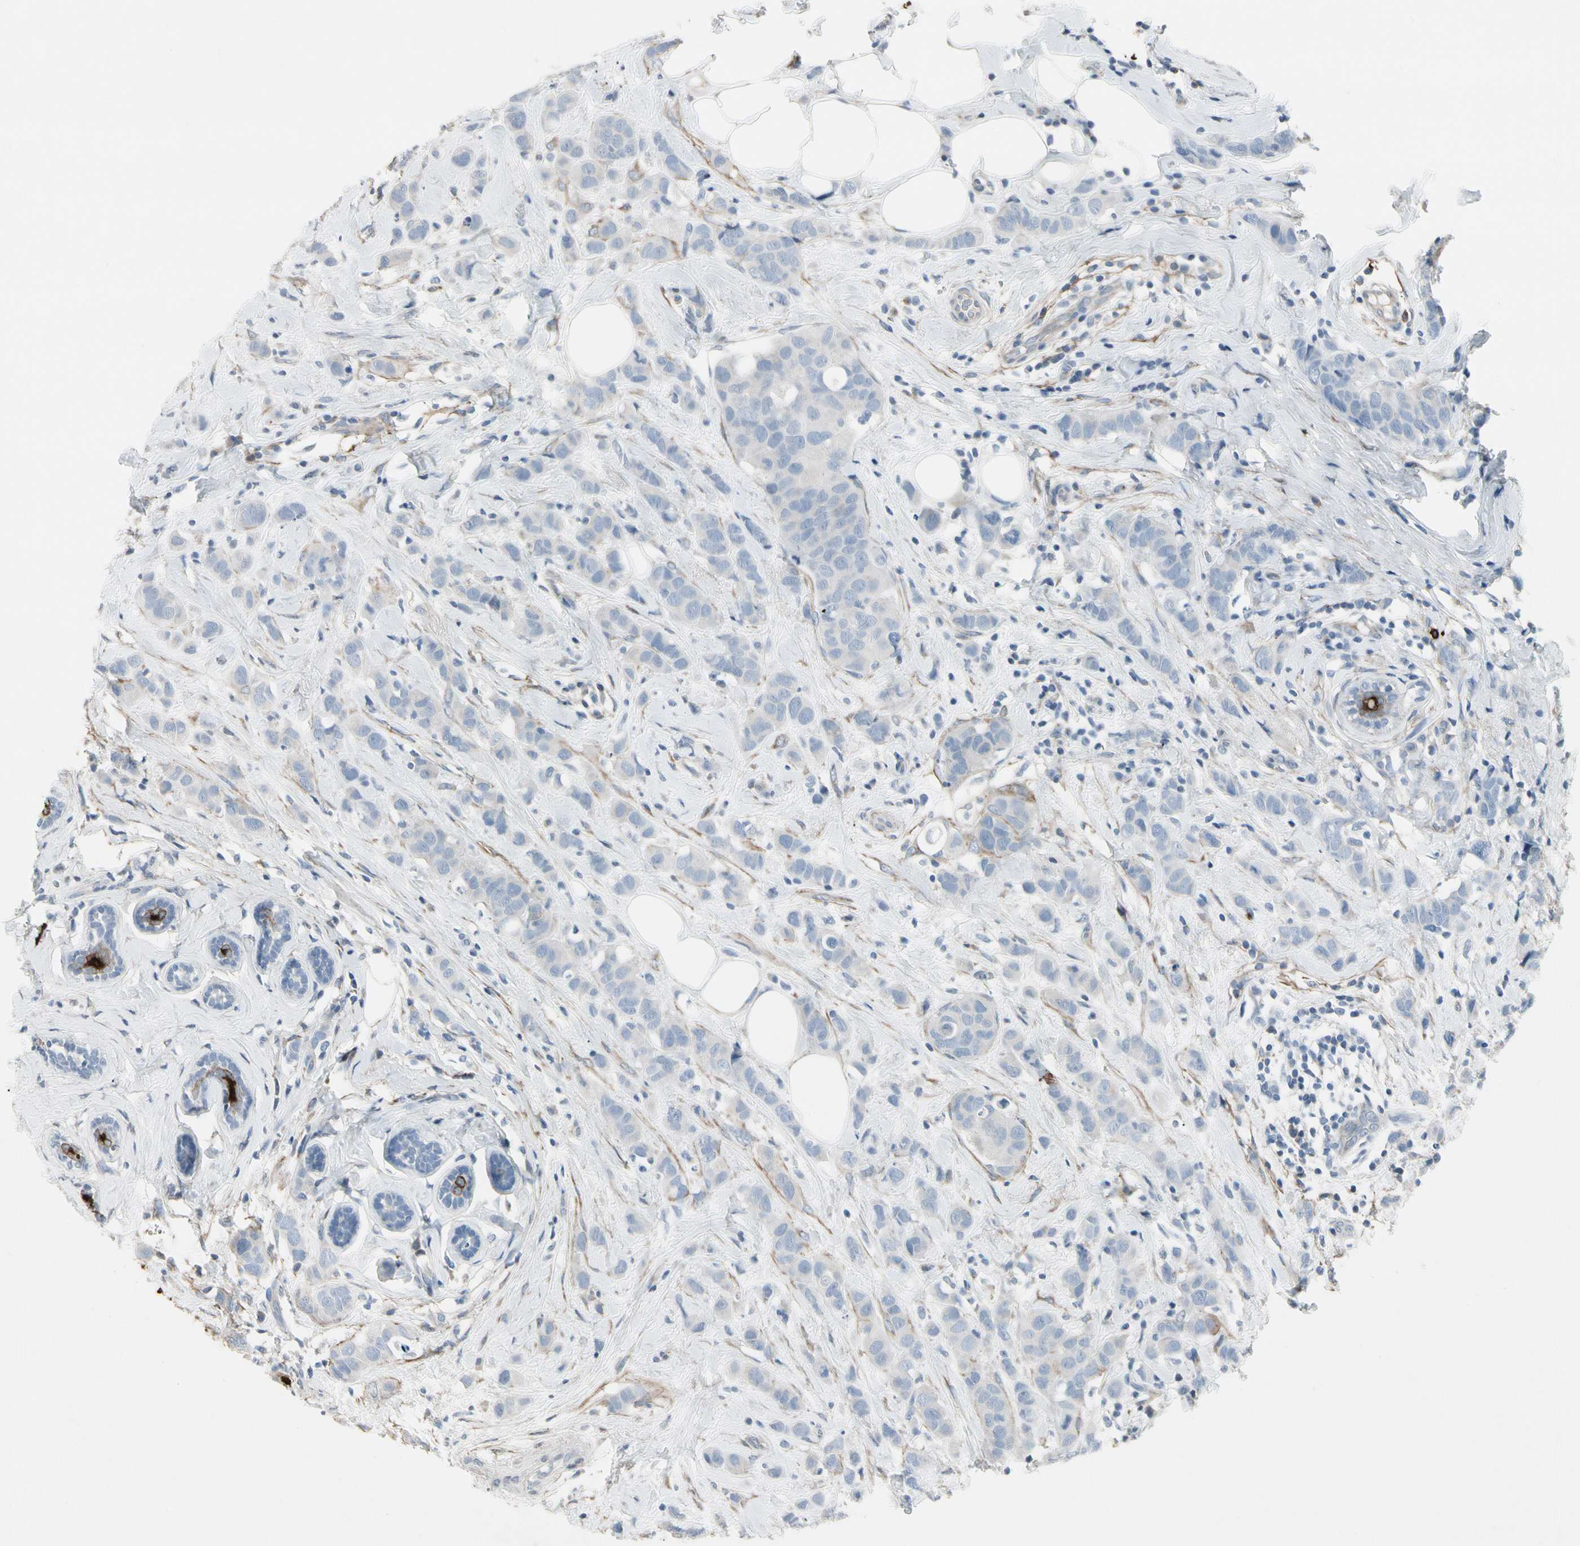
{"staining": {"intensity": "negative", "quantity": "none", "location": "none"}, "tissue": "breast cancer", "cell_type": "Tumor cells", "image_type": "cancer", "snomed": [{"axis": "morphology", "description": "Normal tissue, NOS"}, {"axis": "morphology", "description": "Duct carcinoma"}, {"axis": "topography", "description": "Breast"}], "caption": "This is an immunohistochemistry micrograph of breast cancer (invasive ductal carcinoma). There is no expression in tumor cells.", "gene": "PIGR", "patient": {"sex": "female", "age": 50}}